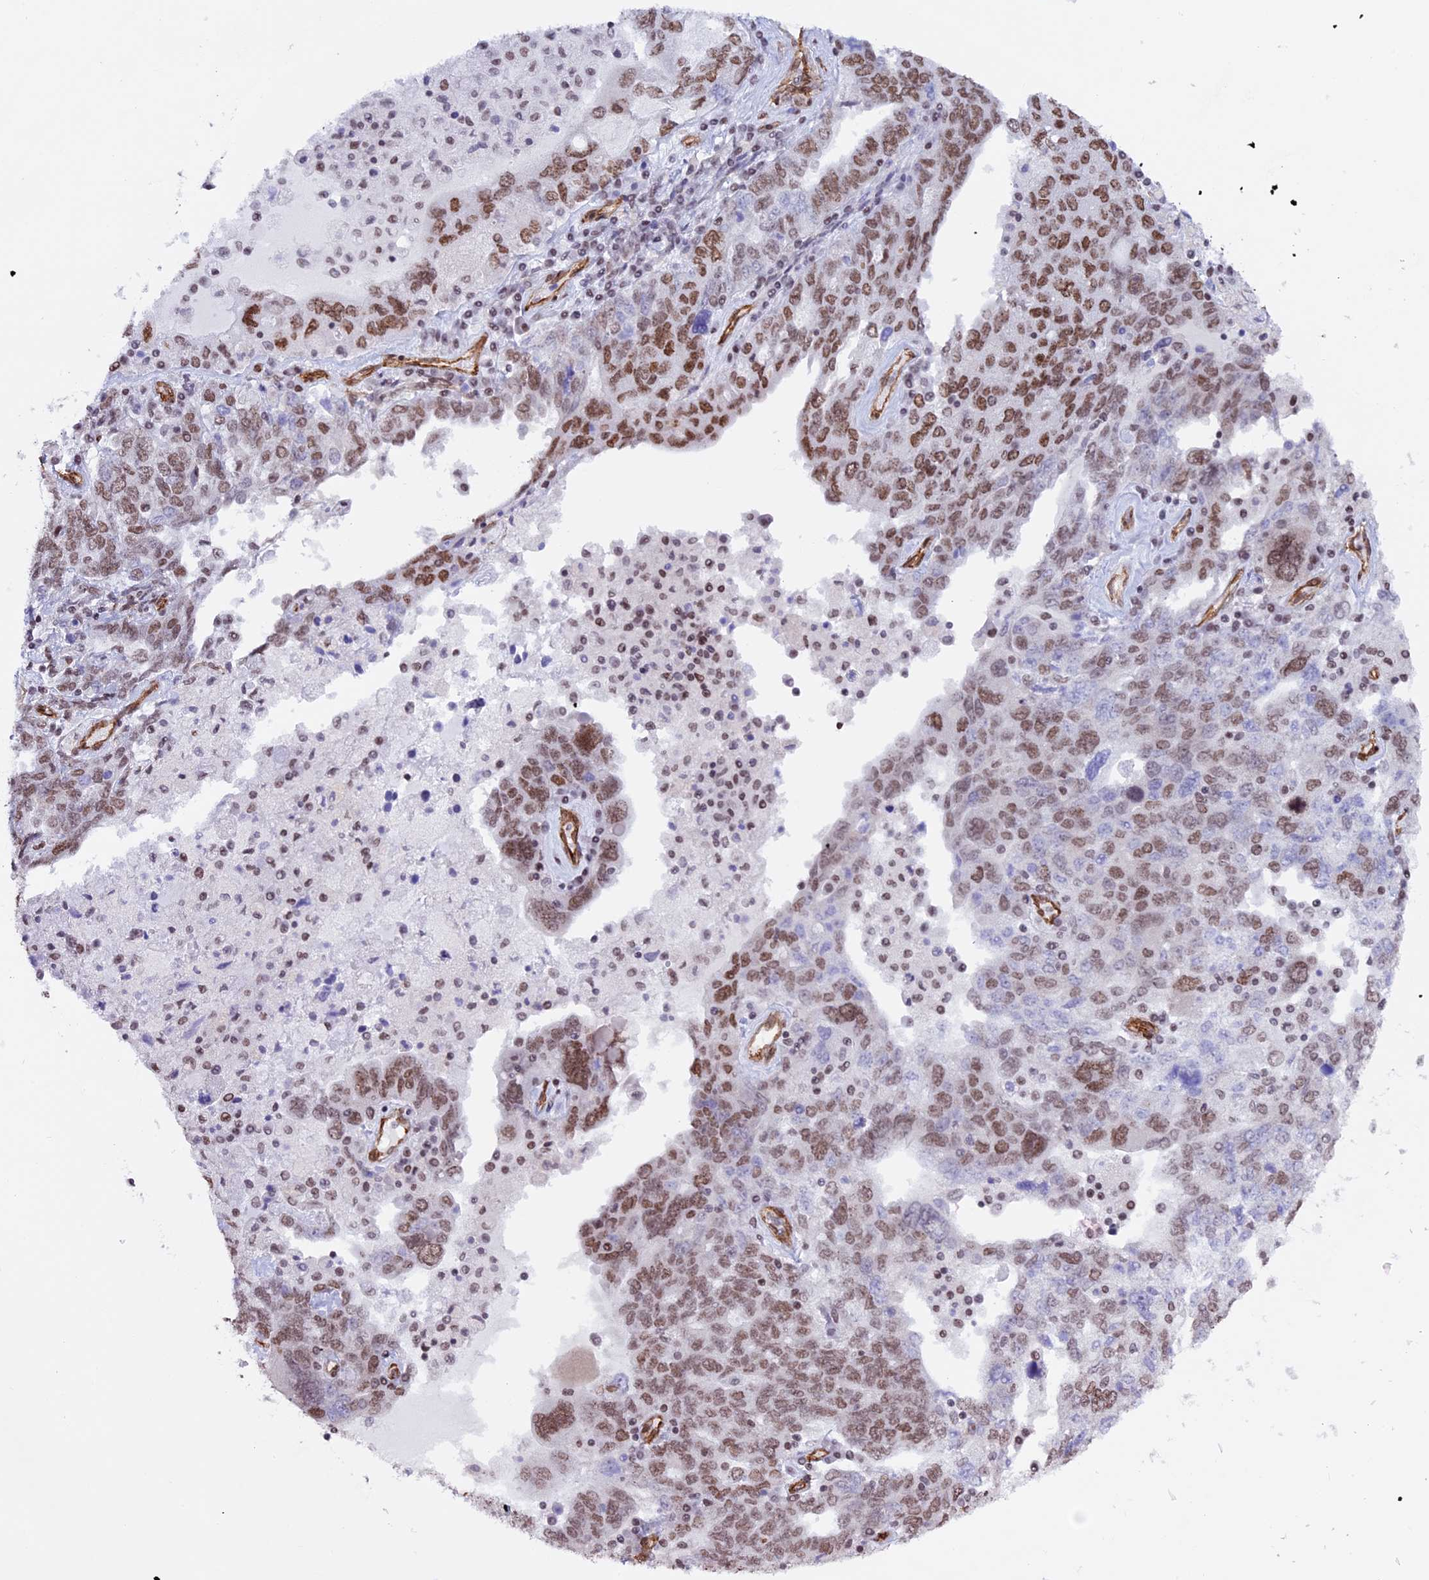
{"staining": {"intensity": "moderate", "quantity": ">75%", "location": "nuclear"}, "tissue": "ovarian cancer", "cell_type": "Tumor cells", "image_type": "cancer", "snomed": [{"axis": "morphology", "description": "Carcinoma, endometroid"}, {"axis": "topography", "description": "Ovary"}], "caption": "IHC (DAB) staining of endometroid carcinoma (ovarian) demonstrates moderate nuclear protein positivity in approximately >75% of tumor cells. IHC stains the protein of interest in brown and the nuclei are stained blue.", "gene": "MPHOSPH8", "patient": {"sex": "female", "age": 62}}